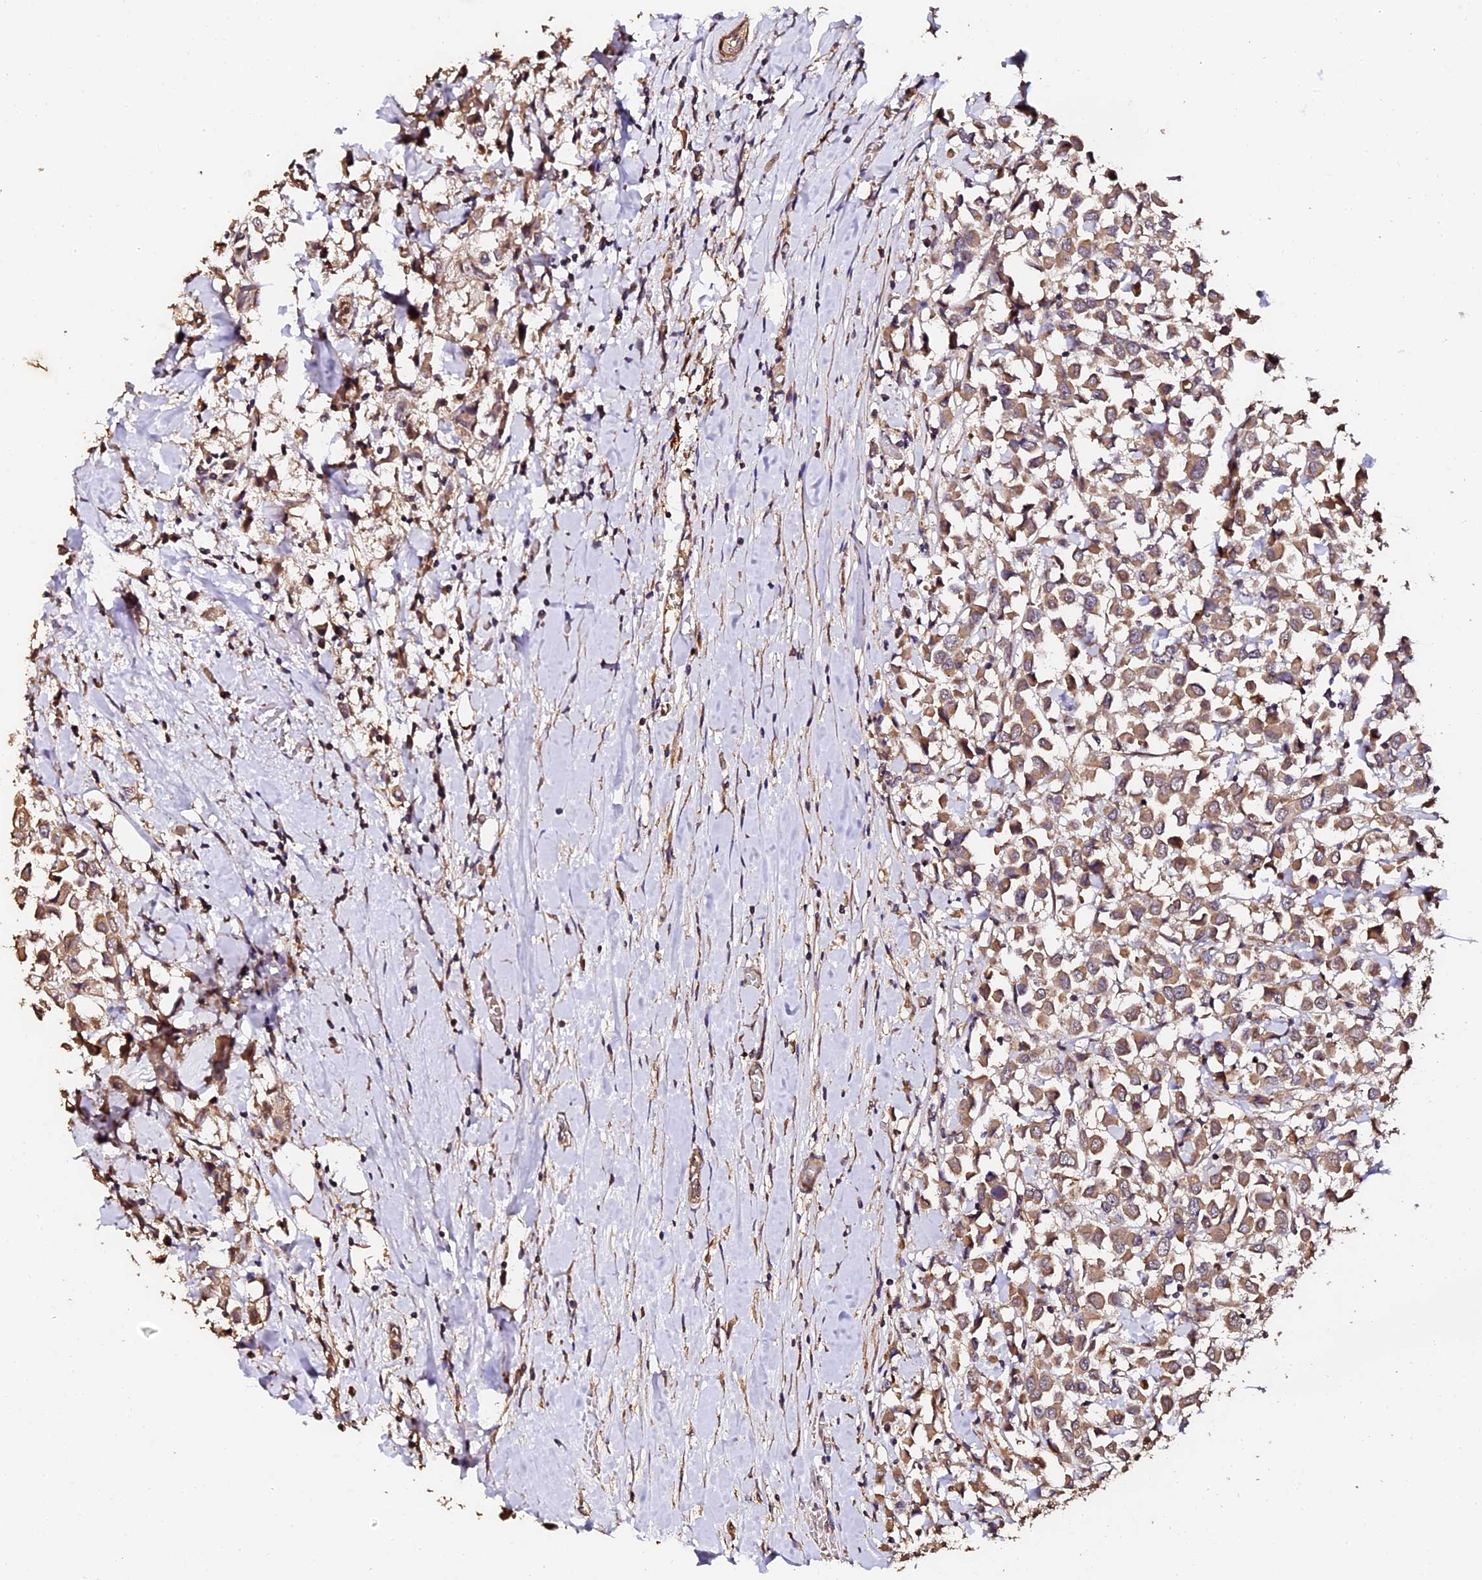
{"staining": {"intensity": "moderate", "quantity": ">75%", "location": "cytoplasmic/membranous"}, "tissue": "breast cancer", "cell_type": "Tumor cells", "image_type": "cancer", "snomed": [{"axis": "morphology", "description": "Duct carcinoma"}, {"axis": "topography", "description": "Breast"}], "caption": "The micrograph shows immunohistochemical staining of invasive ductal carcinoma (breast). There is moderate cytoplasmic/membranous expression is identified in about >75% of tumor cells.", "gene": "TDO2", "patient": {"sex": "female", "age": 61}}